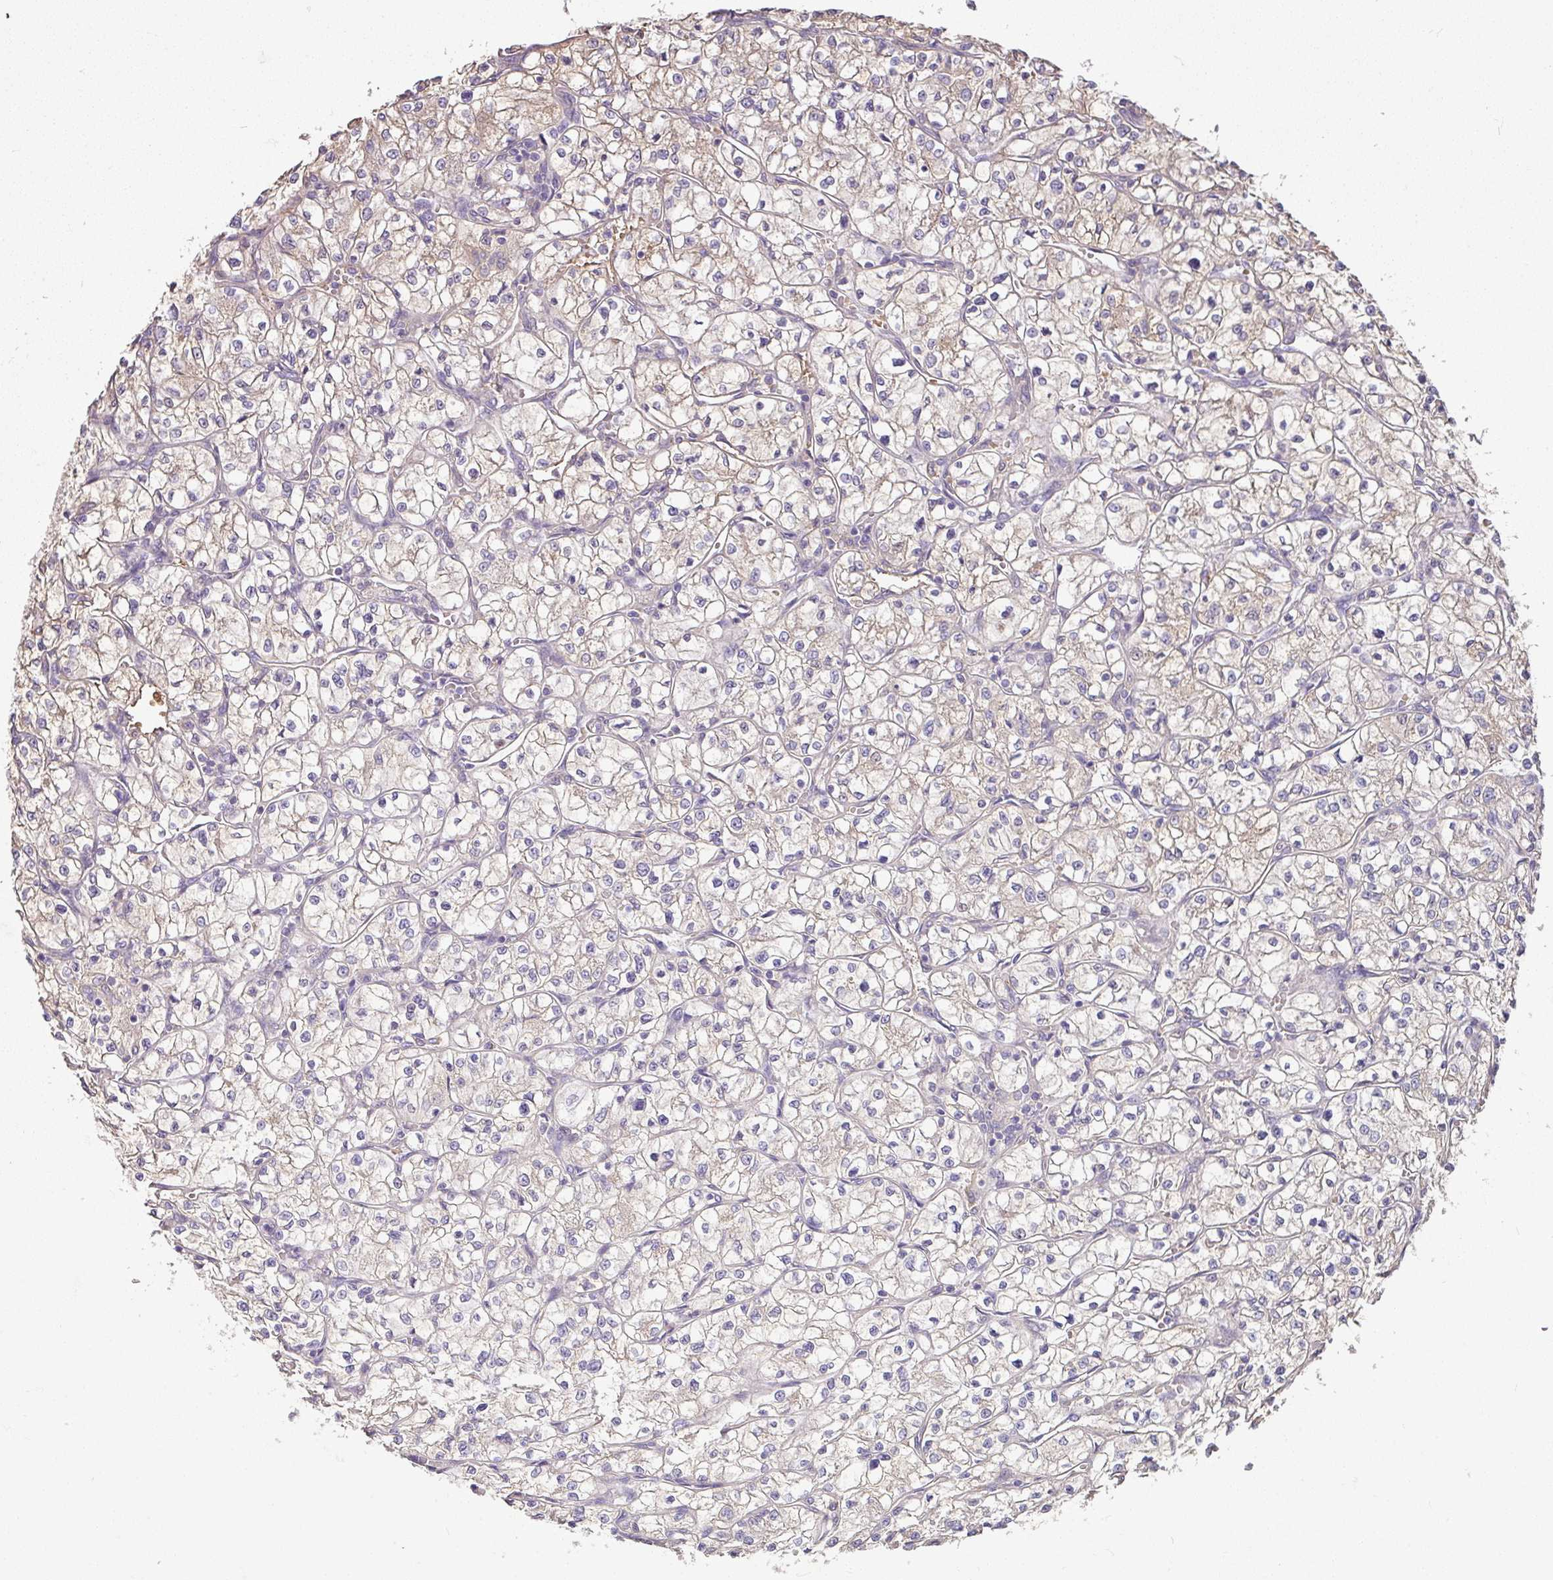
{"staining": {"intensity": "weak", "quantity": "<25%", "location": "cytoplasmic/membranous"}, "tissue": "renal cancer", "cell_type": "Tumor cells", "image_type": "cancer", "snomed": [{"axis": "morphology", "description": "Adenocarcinoma, NOS"}, {"axis": "topography", "description": "Kidney"}], "caption": "High power microscopy photomicrograph of an immunohistochemistry (IHC) micrograph of renal cancer, revealing no significant positivity in tumor cells.", "gene": "CCZ1", "patient": {"sex": "female", "age": 64}}